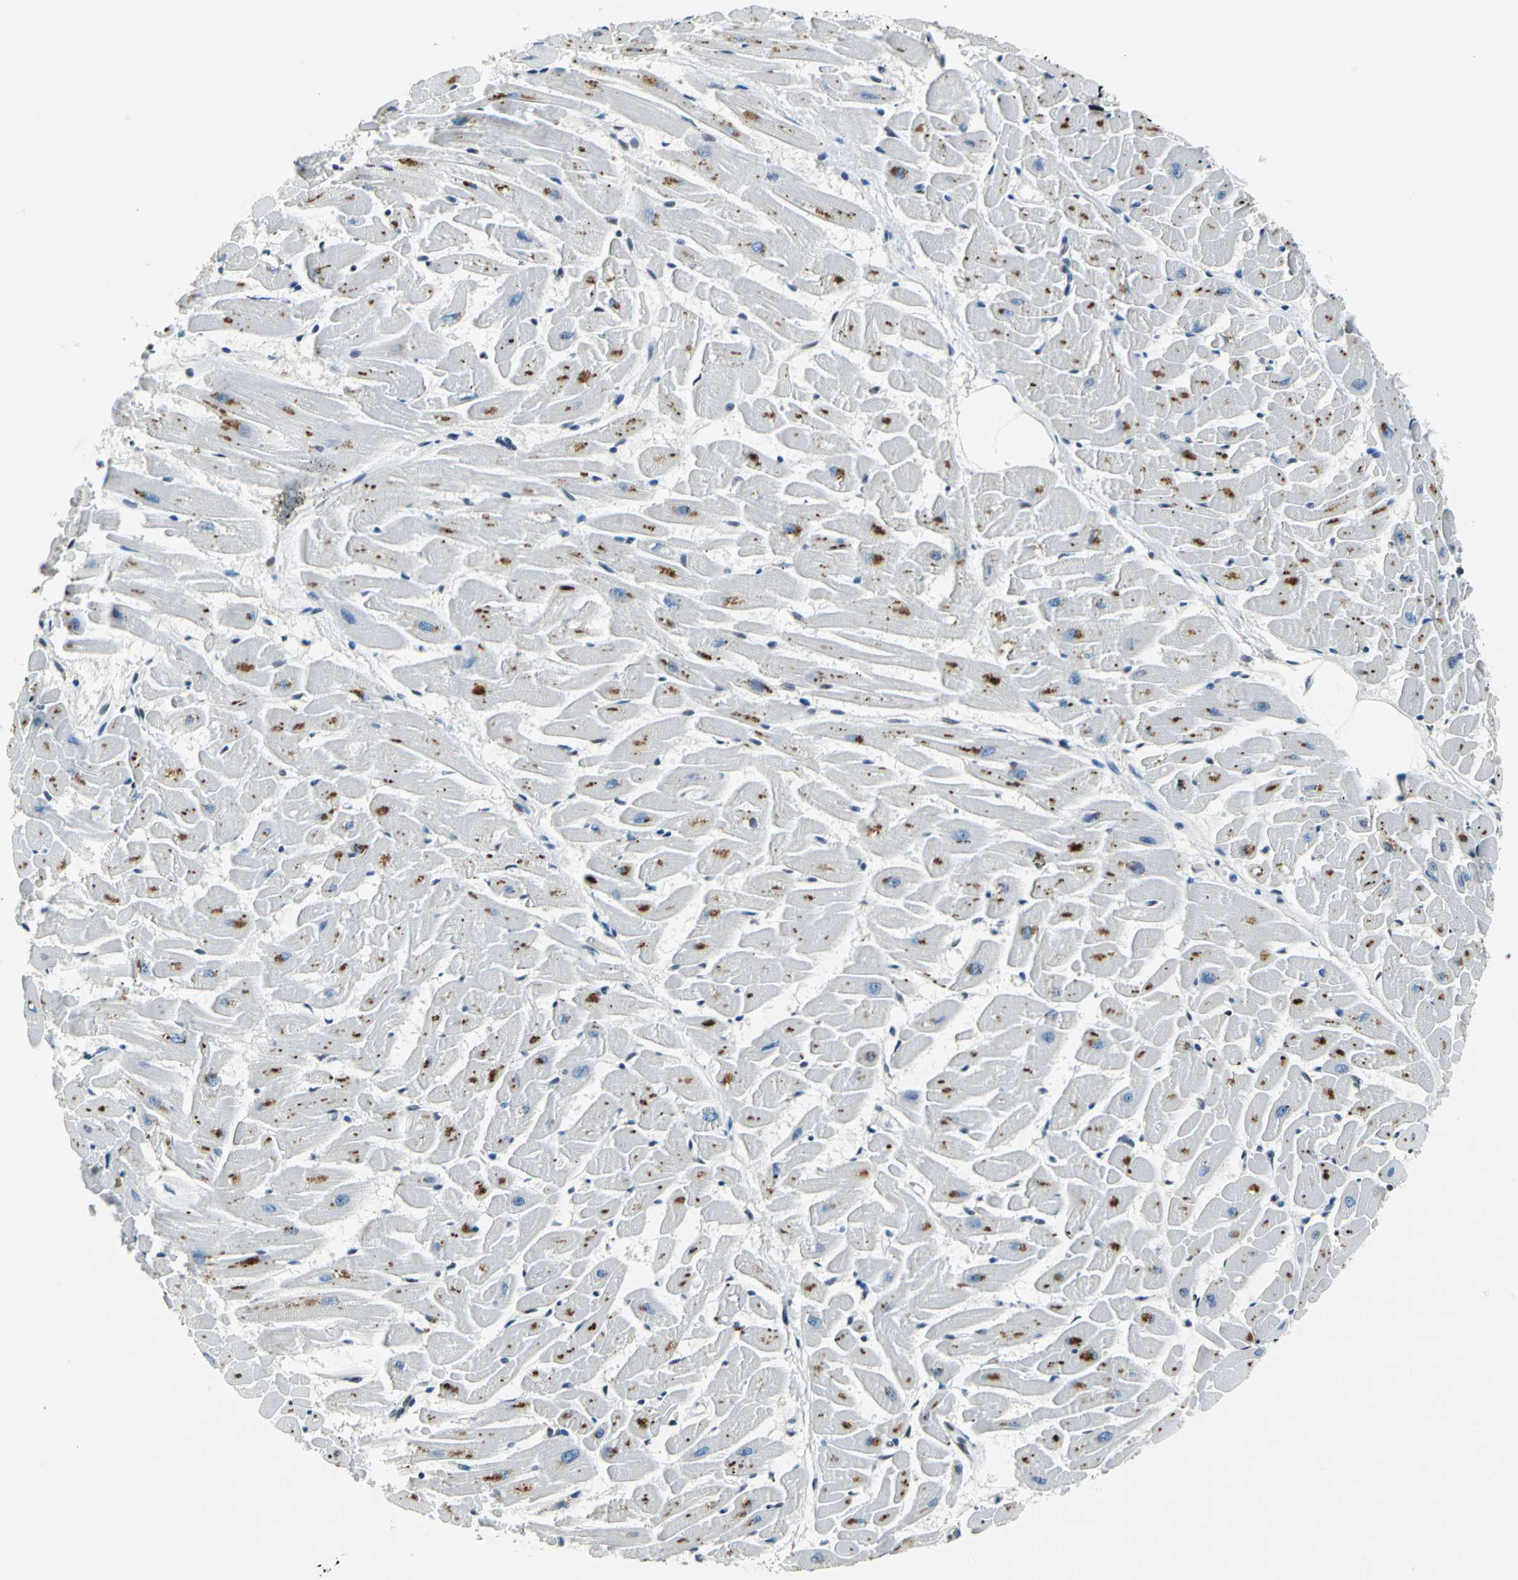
{"staining": {"intensity": "moderate", "quantity": "25%-75%", "location": "cytoplasmic/membranous"}, "tissue": "heart muscle", "cell_type": "Cardiomyocytes", "image_type": "normal", "snomed": [{"axis": "morphology", "description": "Normal tissue, NOS"}, {"axis": "topography", "description": "Heart"}], "caption": "Protein expression analysis of normal human heart muscle reveals moderate cytoplasmic/membranous staining in approximately 25%-75% of cardiomyocytes. Using DAB (brown) and hematoxylin (blue) stains, captured at high magnification using brightfield microscopy.", "gene": "HCFC2", "patient": {"sex": "female", "age": 19}}